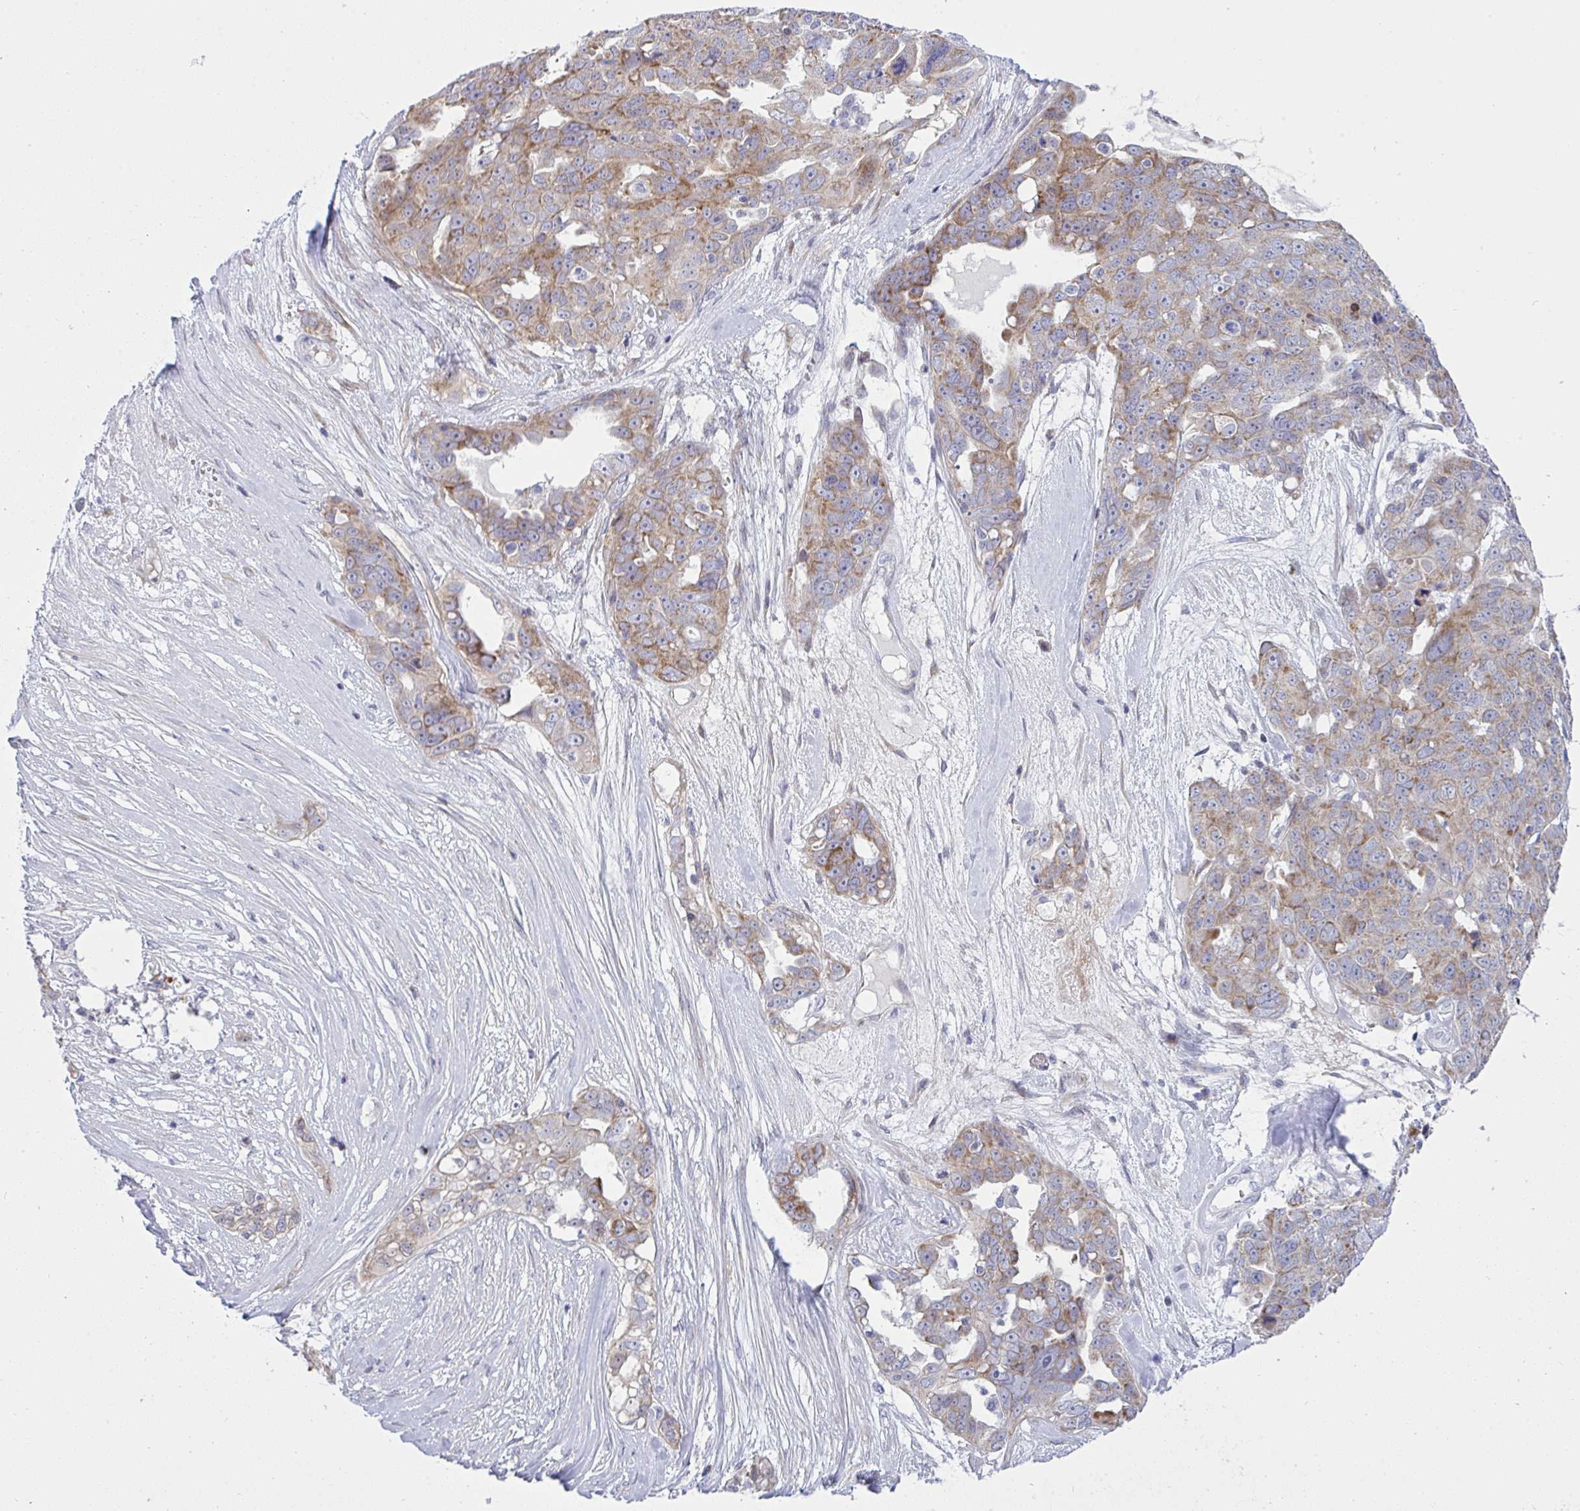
{"staining": {"intensity": "moderate", "quantity": ">75%", "location": "cytoplasmic/membranous"}, "tissue": "ovarian cancer", "cell_type": "Tumor cells", "image_type": "cancer", "snomed": [{"axis": "morphology", "description": "Carcinoma, endometroid"}, {"axis": "topography", "description": "Ovary"}], "caption": "This is an image of IHC staining of ovarian cancer, which shows moderate expression in the cytoplasmic/membranous of tumor cells.", "gene": "NTN1", "patient": {"sex": "female", "age": 70}}